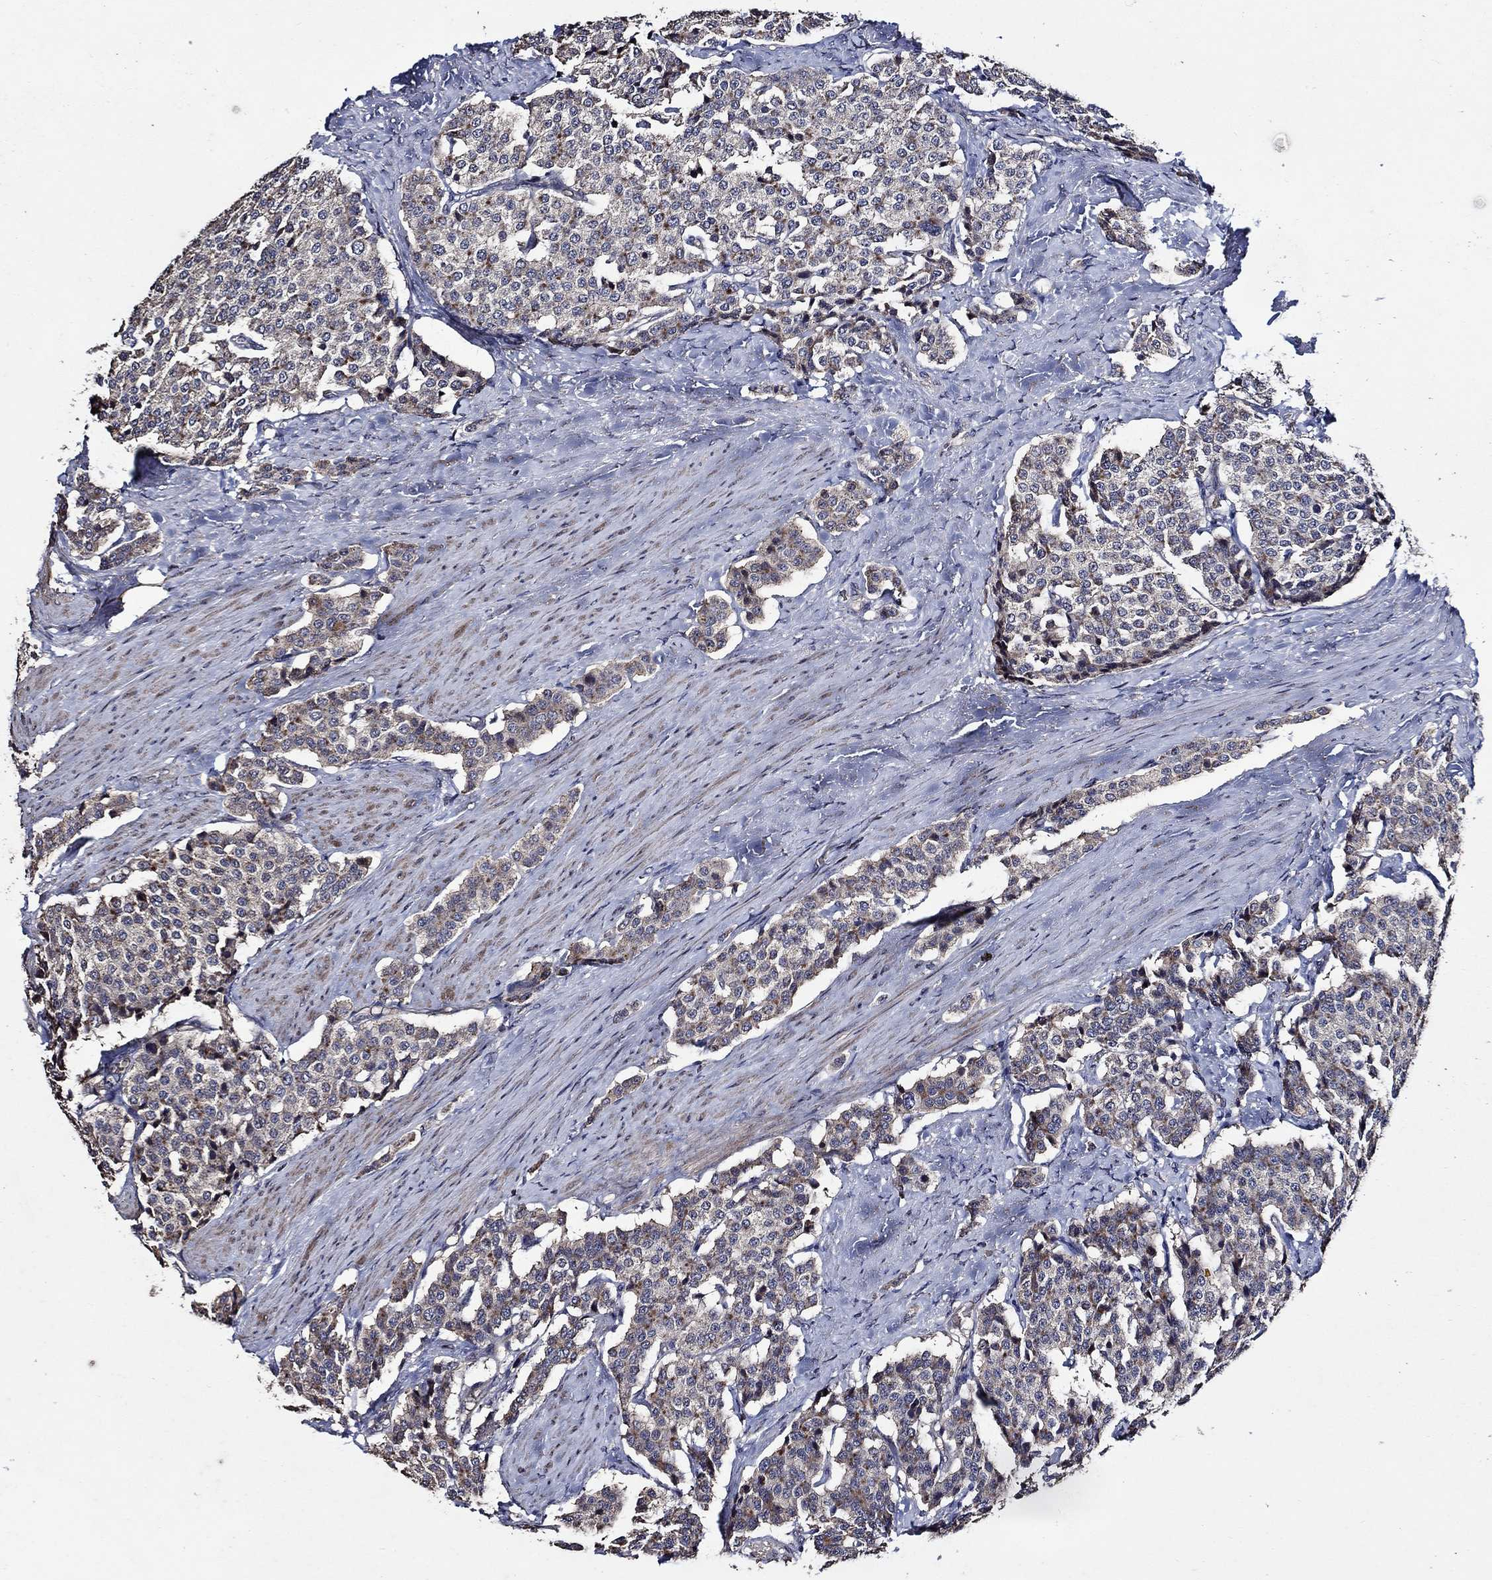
{"staining": {"intensity": "strong", "quantity": "<25%", "location": "cytoplasmic/membranous"}, "tissue": "carcinoid", "cell_type": "Tumor cells", "image_type": "cancer", "snomed": [{"axis": "morphology", "description": "Carcinoid, malignant, NOS"}, {"axis": "topography", "description": "Small intestine"}], "caption": "Brown immunohistochemical staining in human carcinoid (malignant) demonstrates strong cytoplasmic/membranous positivity in about <25% of tumor cells.", "gene": "HAP1", "patient": {"sex": "female", "age": 58}}